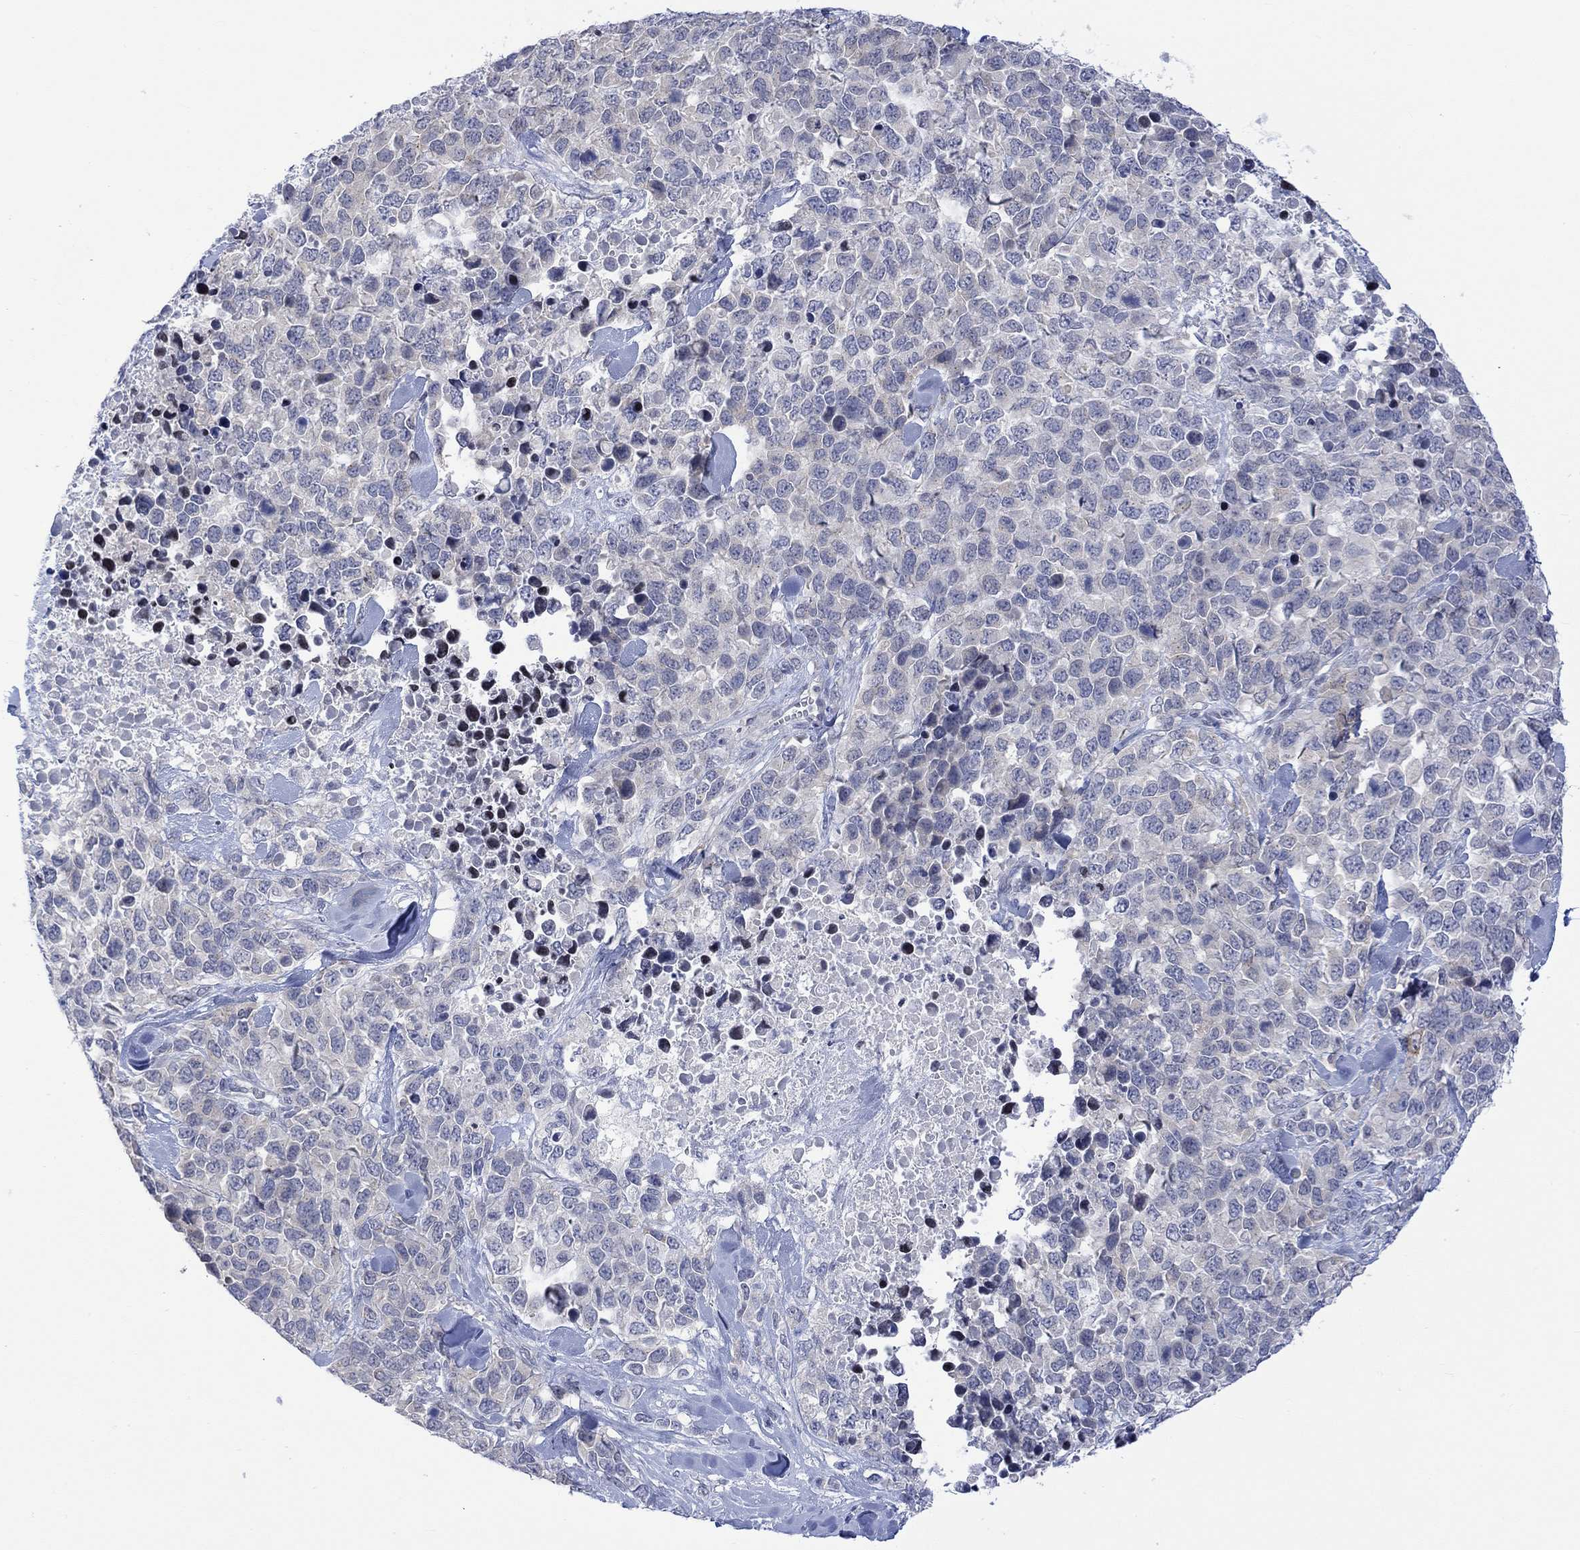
{"staining": {"intensity": "negative", "quantity": "none", "location": "none"}, "tissue": "melanoma", "cell_type": "Tumor cells", "image_type": "cancer", "snomed": [{"axis": "morphology", "description": "Malignant melanoma, Metastatic site"}, {"axis": "topography", "description": "Skin"}], "caption": "A histopathology image of malignant melanoma (metastatic site) stained for a protein exhibits no brown staining in tumor cells. The staining was performed using DAB (3,3'-diaminobenzidine) to visualize the protein expression in brown, while the nuclei were stained in blue with hematoxylin (Magnification: 20x).", "gene": "DCX", "patient": {"sex": "male", "age": 84}}